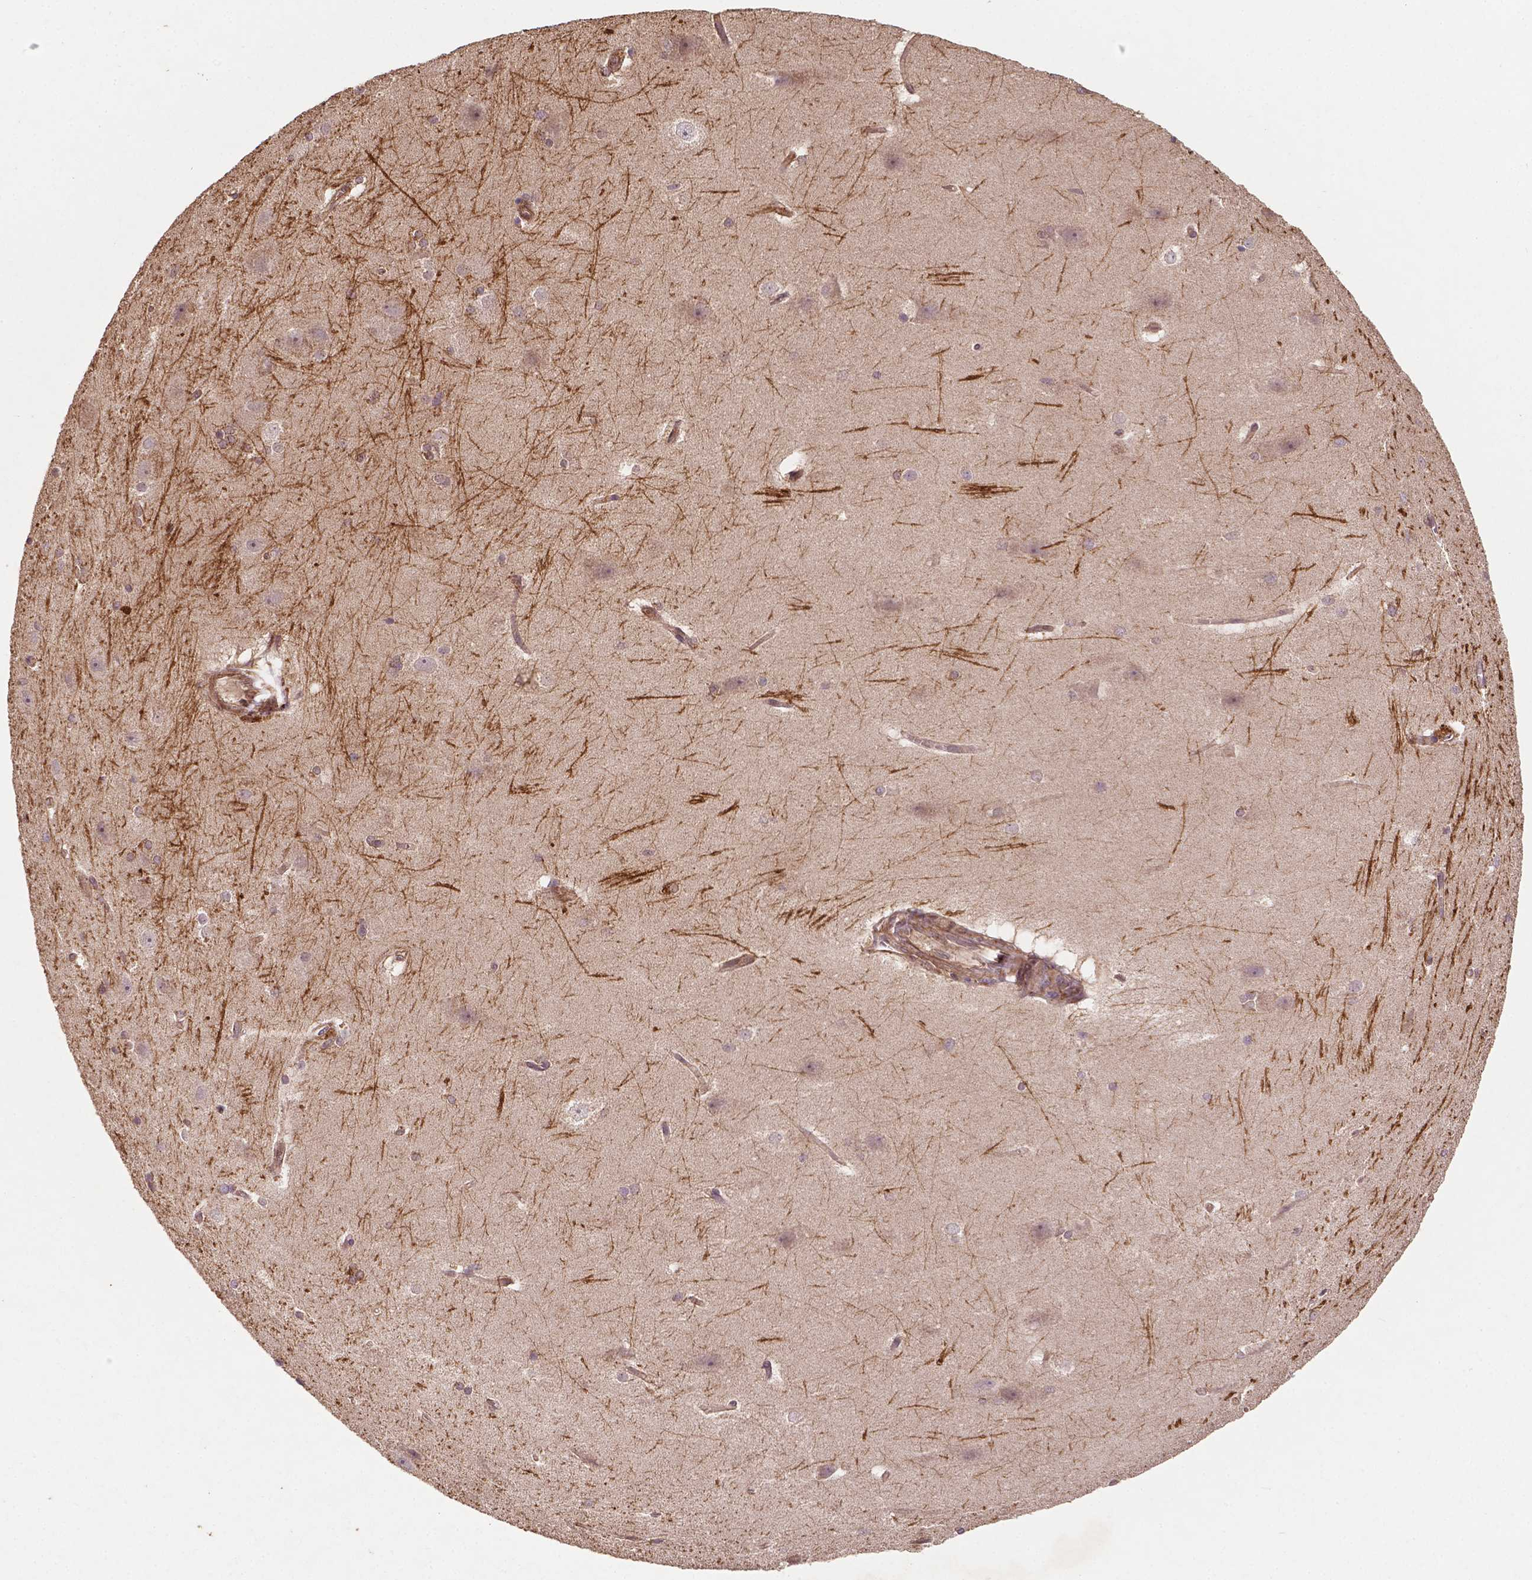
{"staining": {"intensity": "moderate", "quantity": "<25%", "location": "nuclear"}, "tissue": "hippocampus", "cell_type": "Glial cells", "image_type": "normal", "snomed": [{"axis": "morphology", "description": "Normal tissue, NOS"}, {"axis": "topography", "description": "Cerebral cortex"}, {"axis": "topography", "description": "Hippocampus"}], "caption": "A micrograph of human hippocampus stained for a protein reveals moderate nuclear brown staining in glial cells. (DAB = brown stain, brightfield microscopy at high magnification).", "gene": "ZMYND19", "patient": {"sex": "female", "age": 19}}